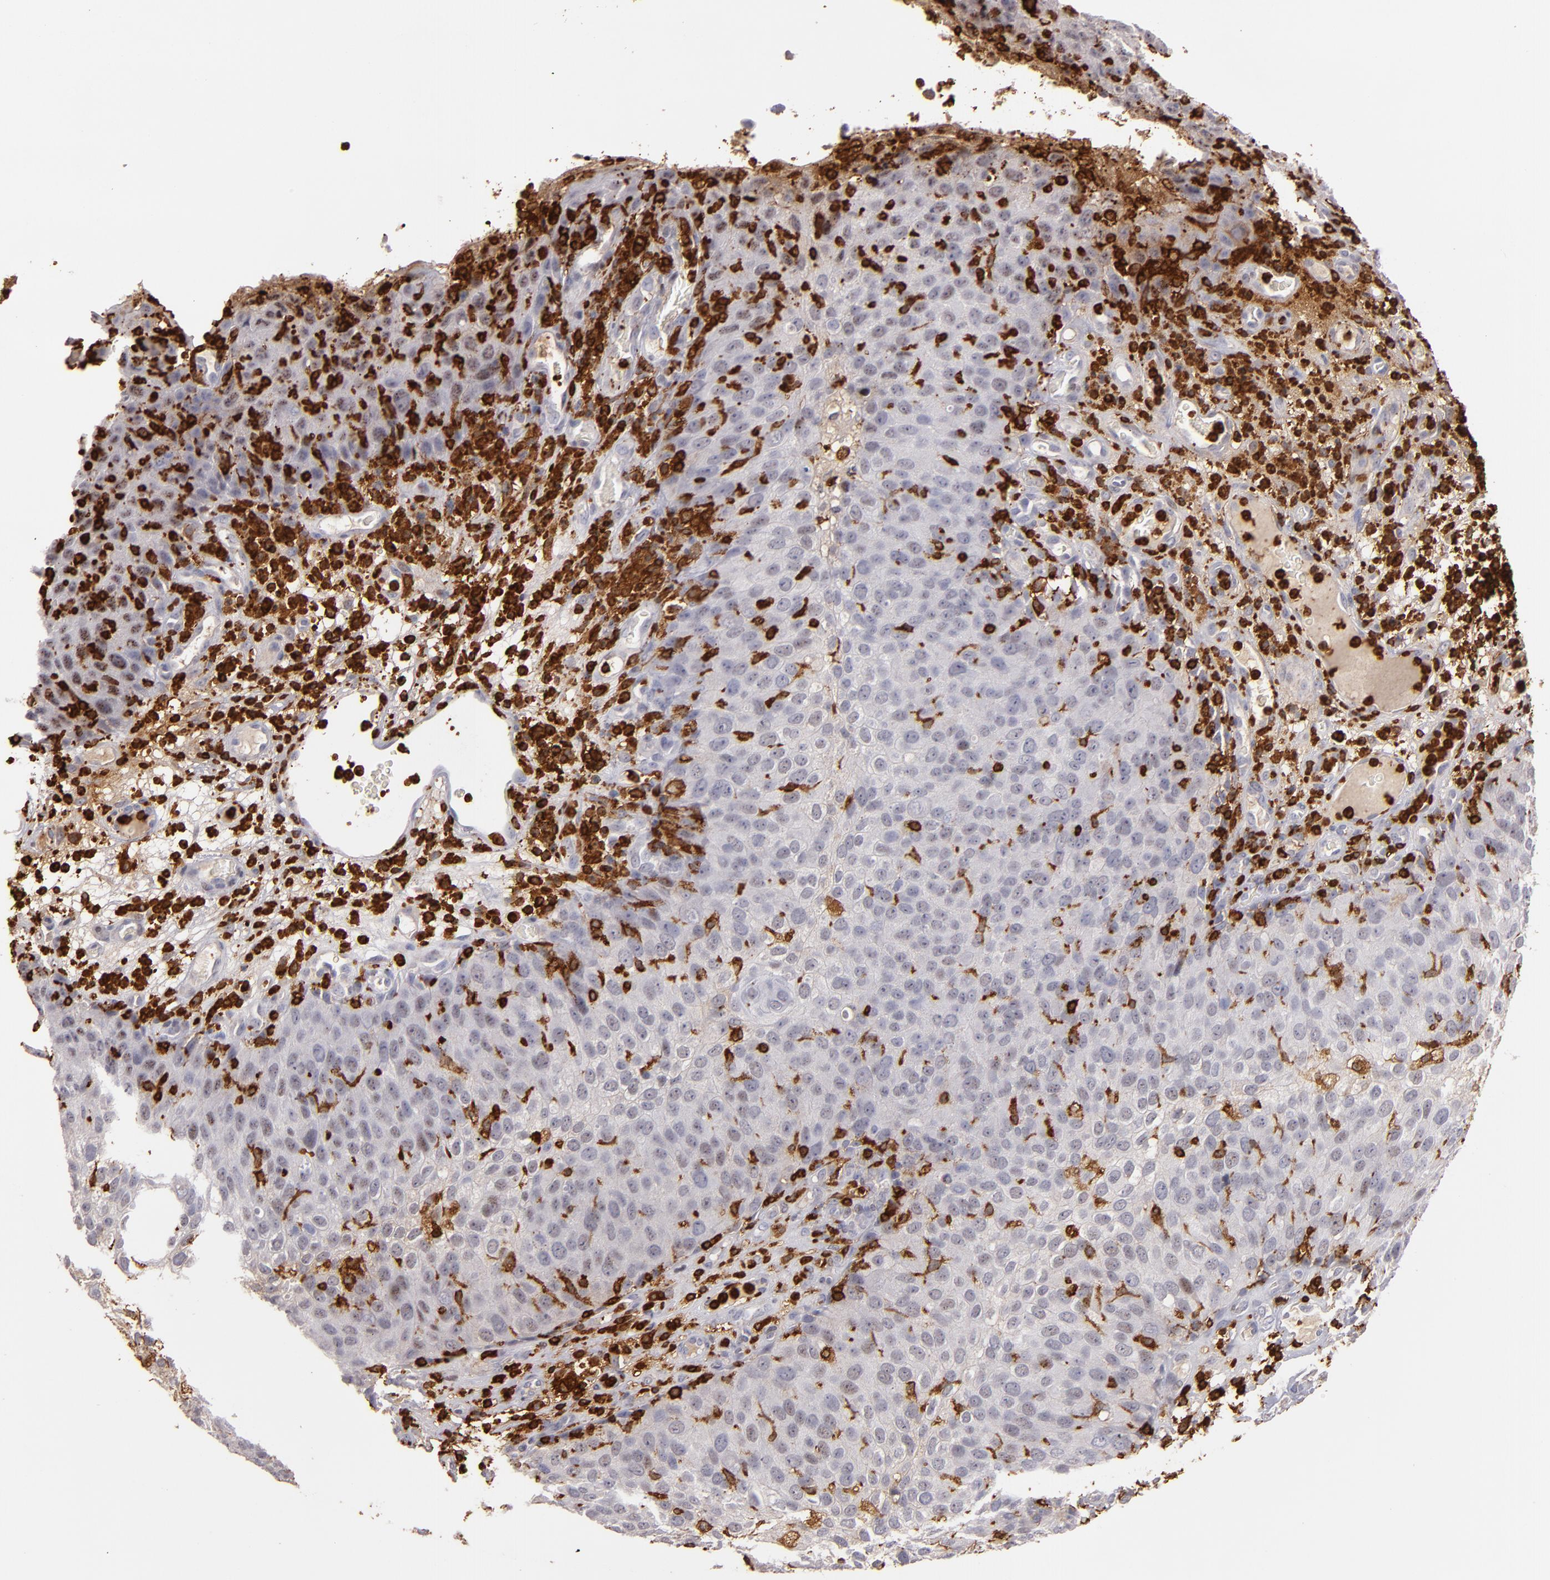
{"staining": {"intensity": "negative", "quantity": "none", "location": "none"}, "tissue": "skin cancer", "cell_type": "Tumor cells", "image_type": "cancer", "snomed": [{"axis": "morphology", "description": "Squamous cell carcinoma, NOS"}, {"axis": "topography", "description": "Skin"}], "caption": "A histopathology image of human skin squamous cell carcinoma is negative for staining in tumor cells.", "gene": "WAS", "patient": {"sex": "male", "age": 87}}